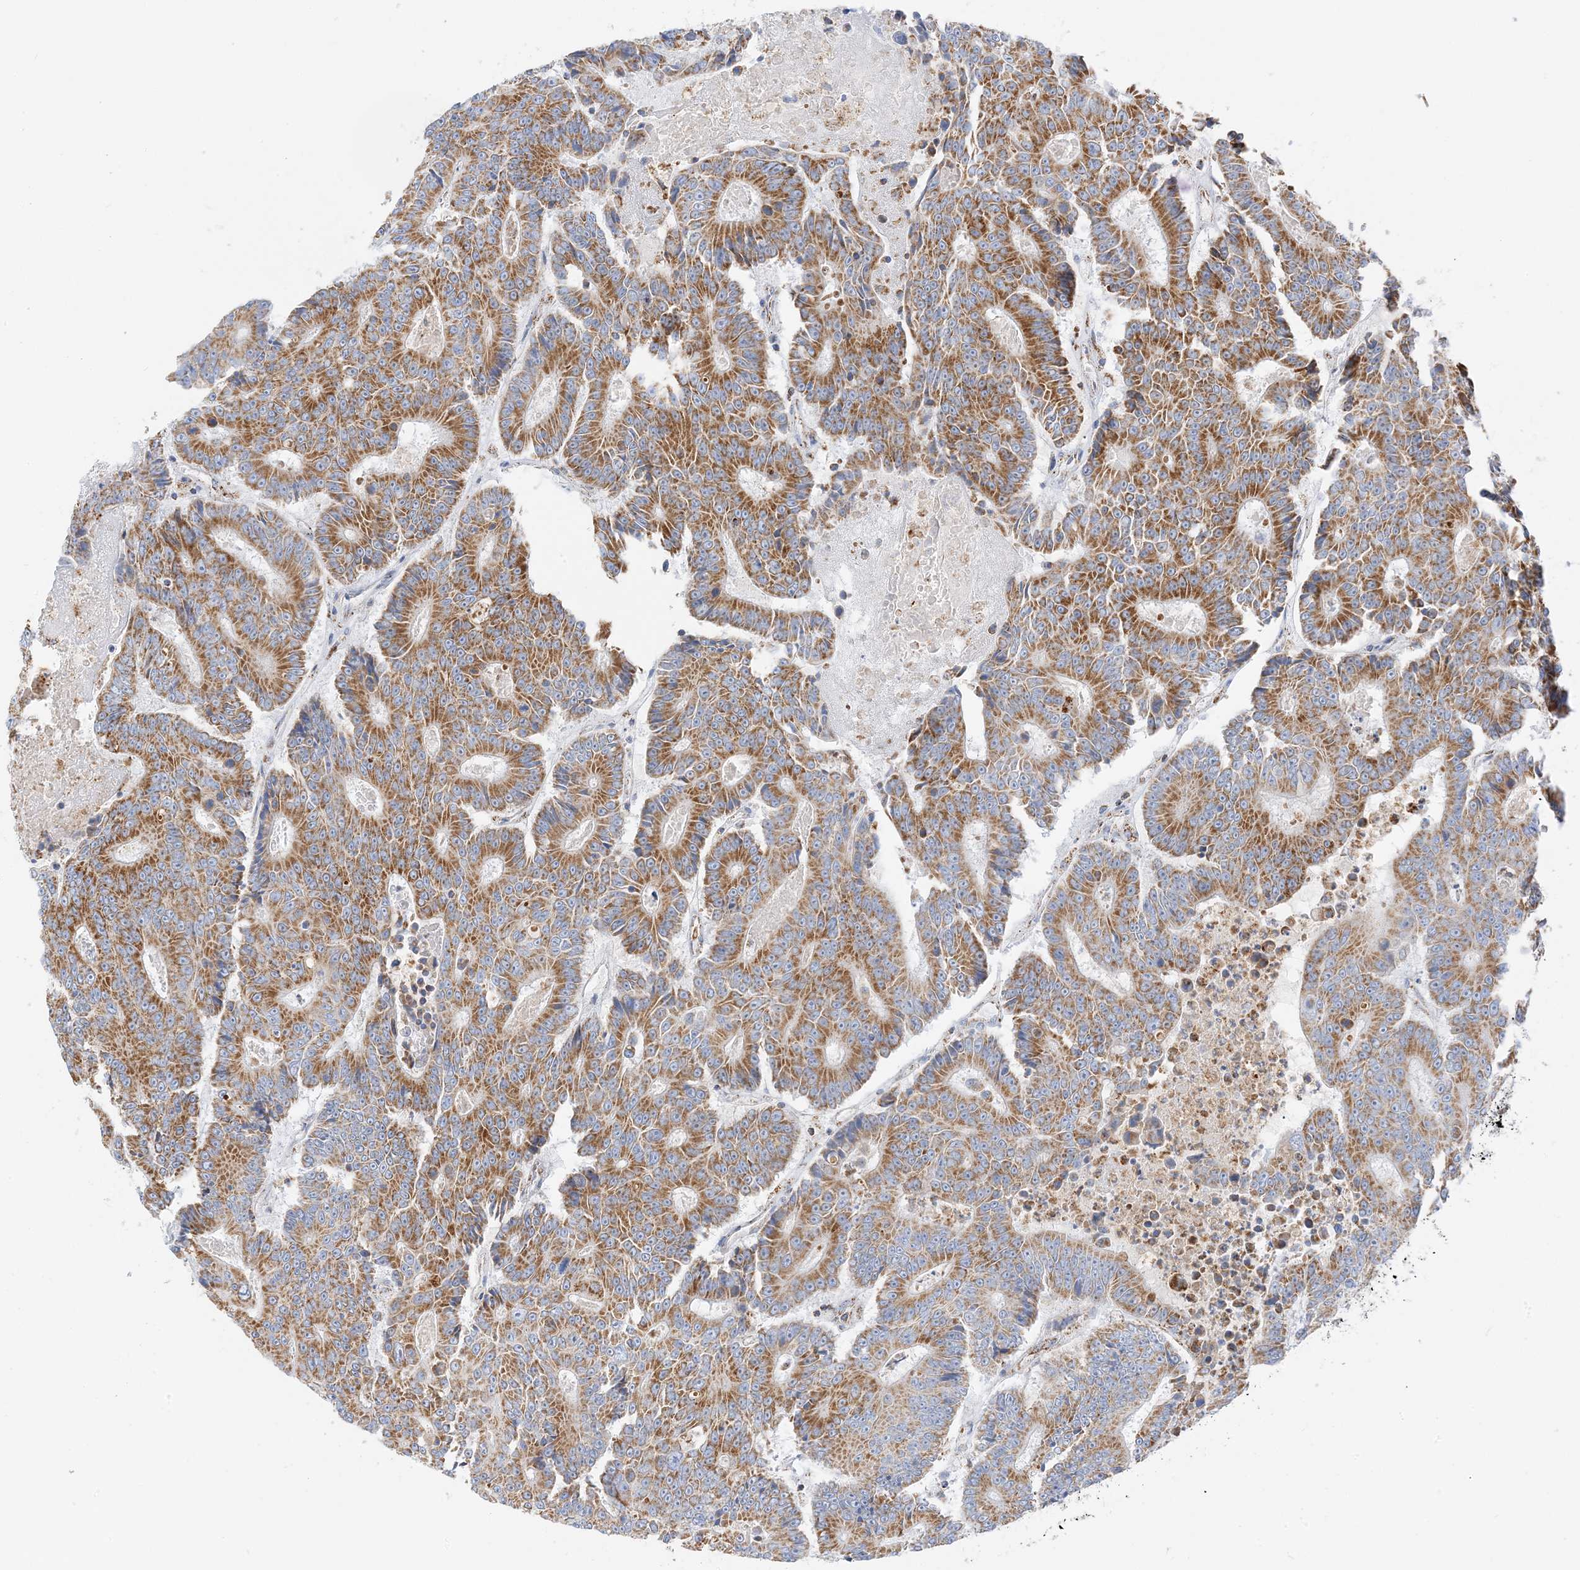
{"staining": {"intensity": "strong", "quantity": ">75%", "location": "cytoplasmic/membranous"}, "tissue": "colorectal cancer", "cell_type": "Tumor cells", "image_type": "cancer", "snomed": [{"axis": "morphology", "description": "Adenocarcinoma, NOS"}, {"axis": "topography", "description": "Colon"}], "caption": "Colorectal cancer (adenocarcinoma) was stained to show a protein in brown. There is high levels of strong cytoplasmic/membranous staining in about >75% of tumor cells.", "gene": "CAPN13", "patient": {"sex": "male", "age": 83}}